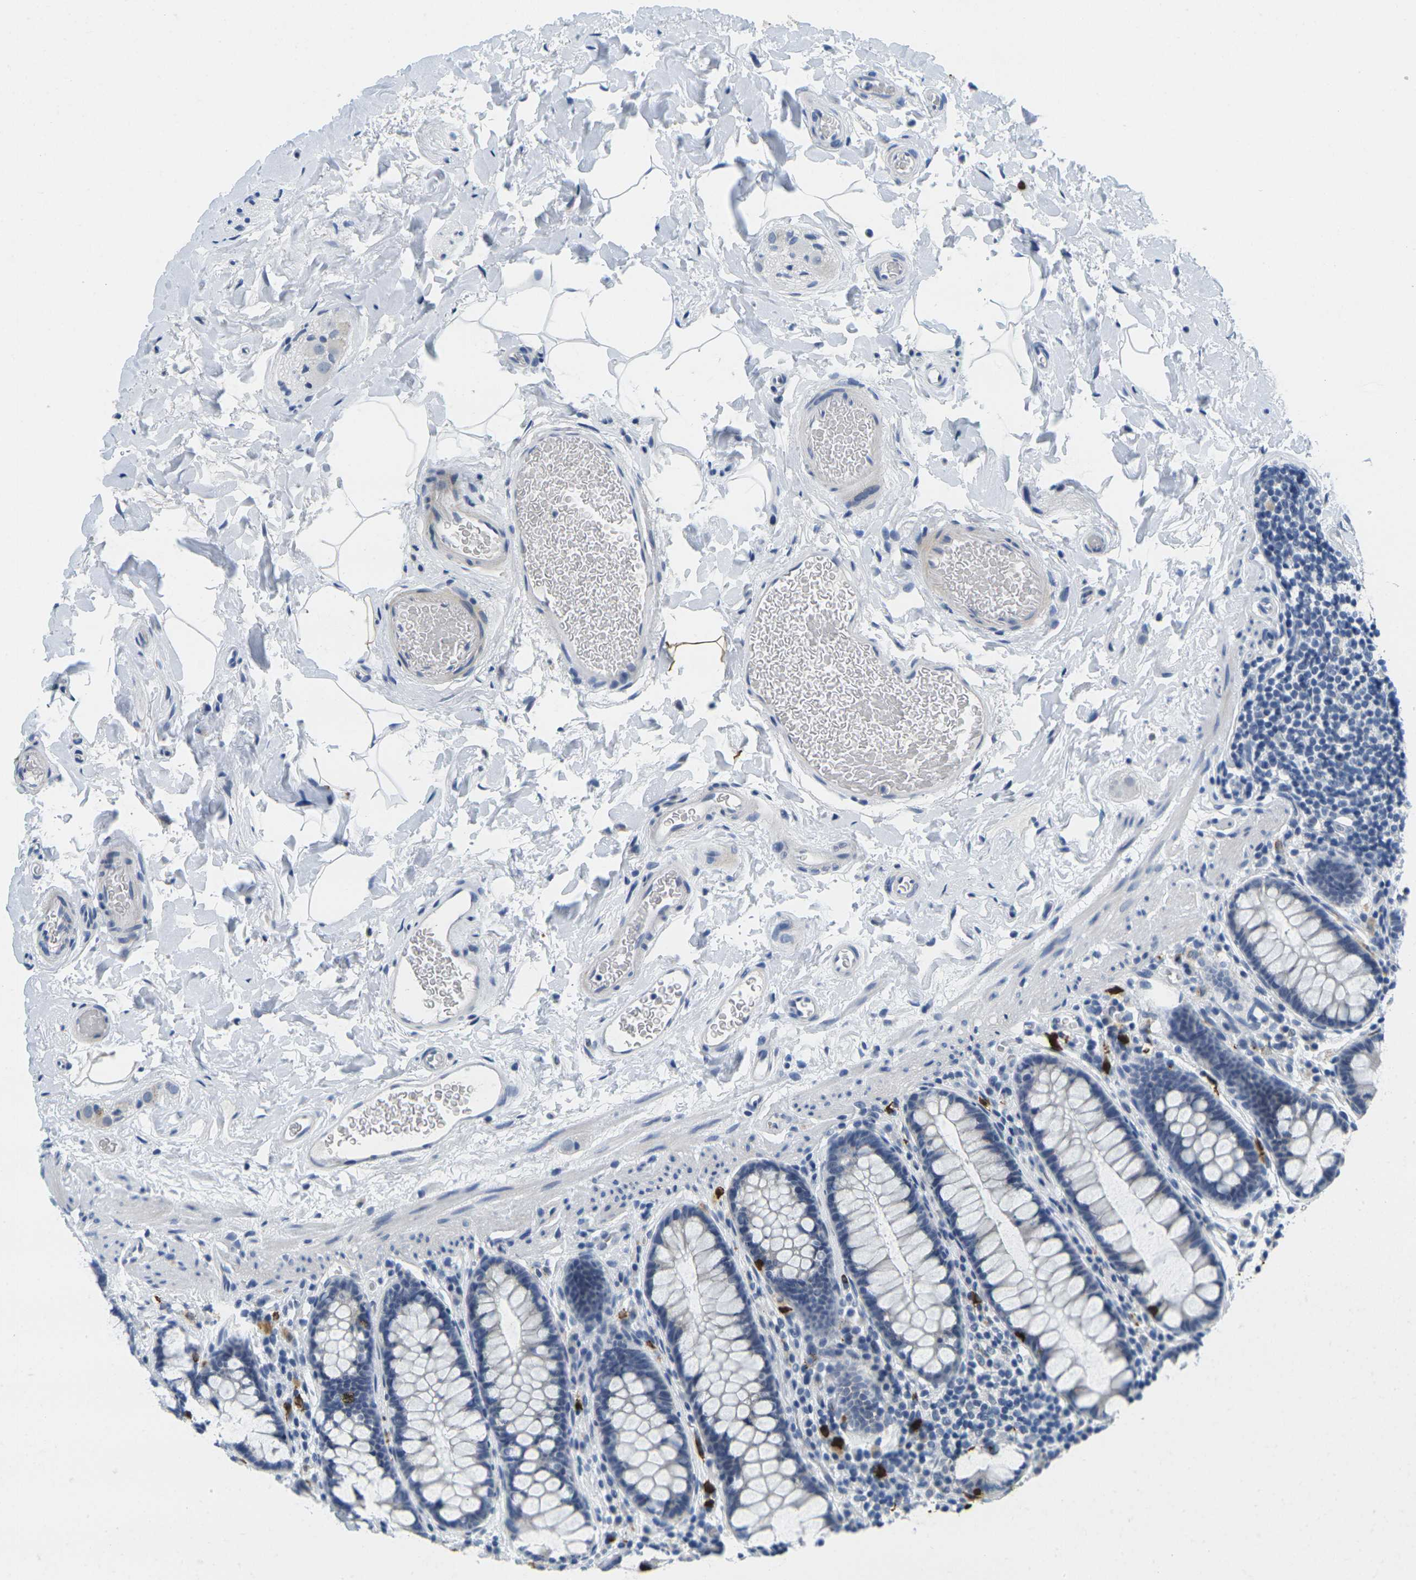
{"staining": {"intensity": "negative", "quantity": "none", "location": "none"}, "tissue": "colon", "cell_type": "Endothelial cells", "image_type": "normal", "snomed": [{"axis": "morphology", "description": "Normal tissue, NOS"}, {"axis": "topography", "description": "Colon"}], "caption": "Immunohistochemical staining of unremarkable colon shows no significant expression in endothelial cells. The staining is performed using DAB brown chromogen with nuclei counter-stained in using hematoxylin.", "gene": "GPR15", "patient": {"sex": "female", "age": 80}}